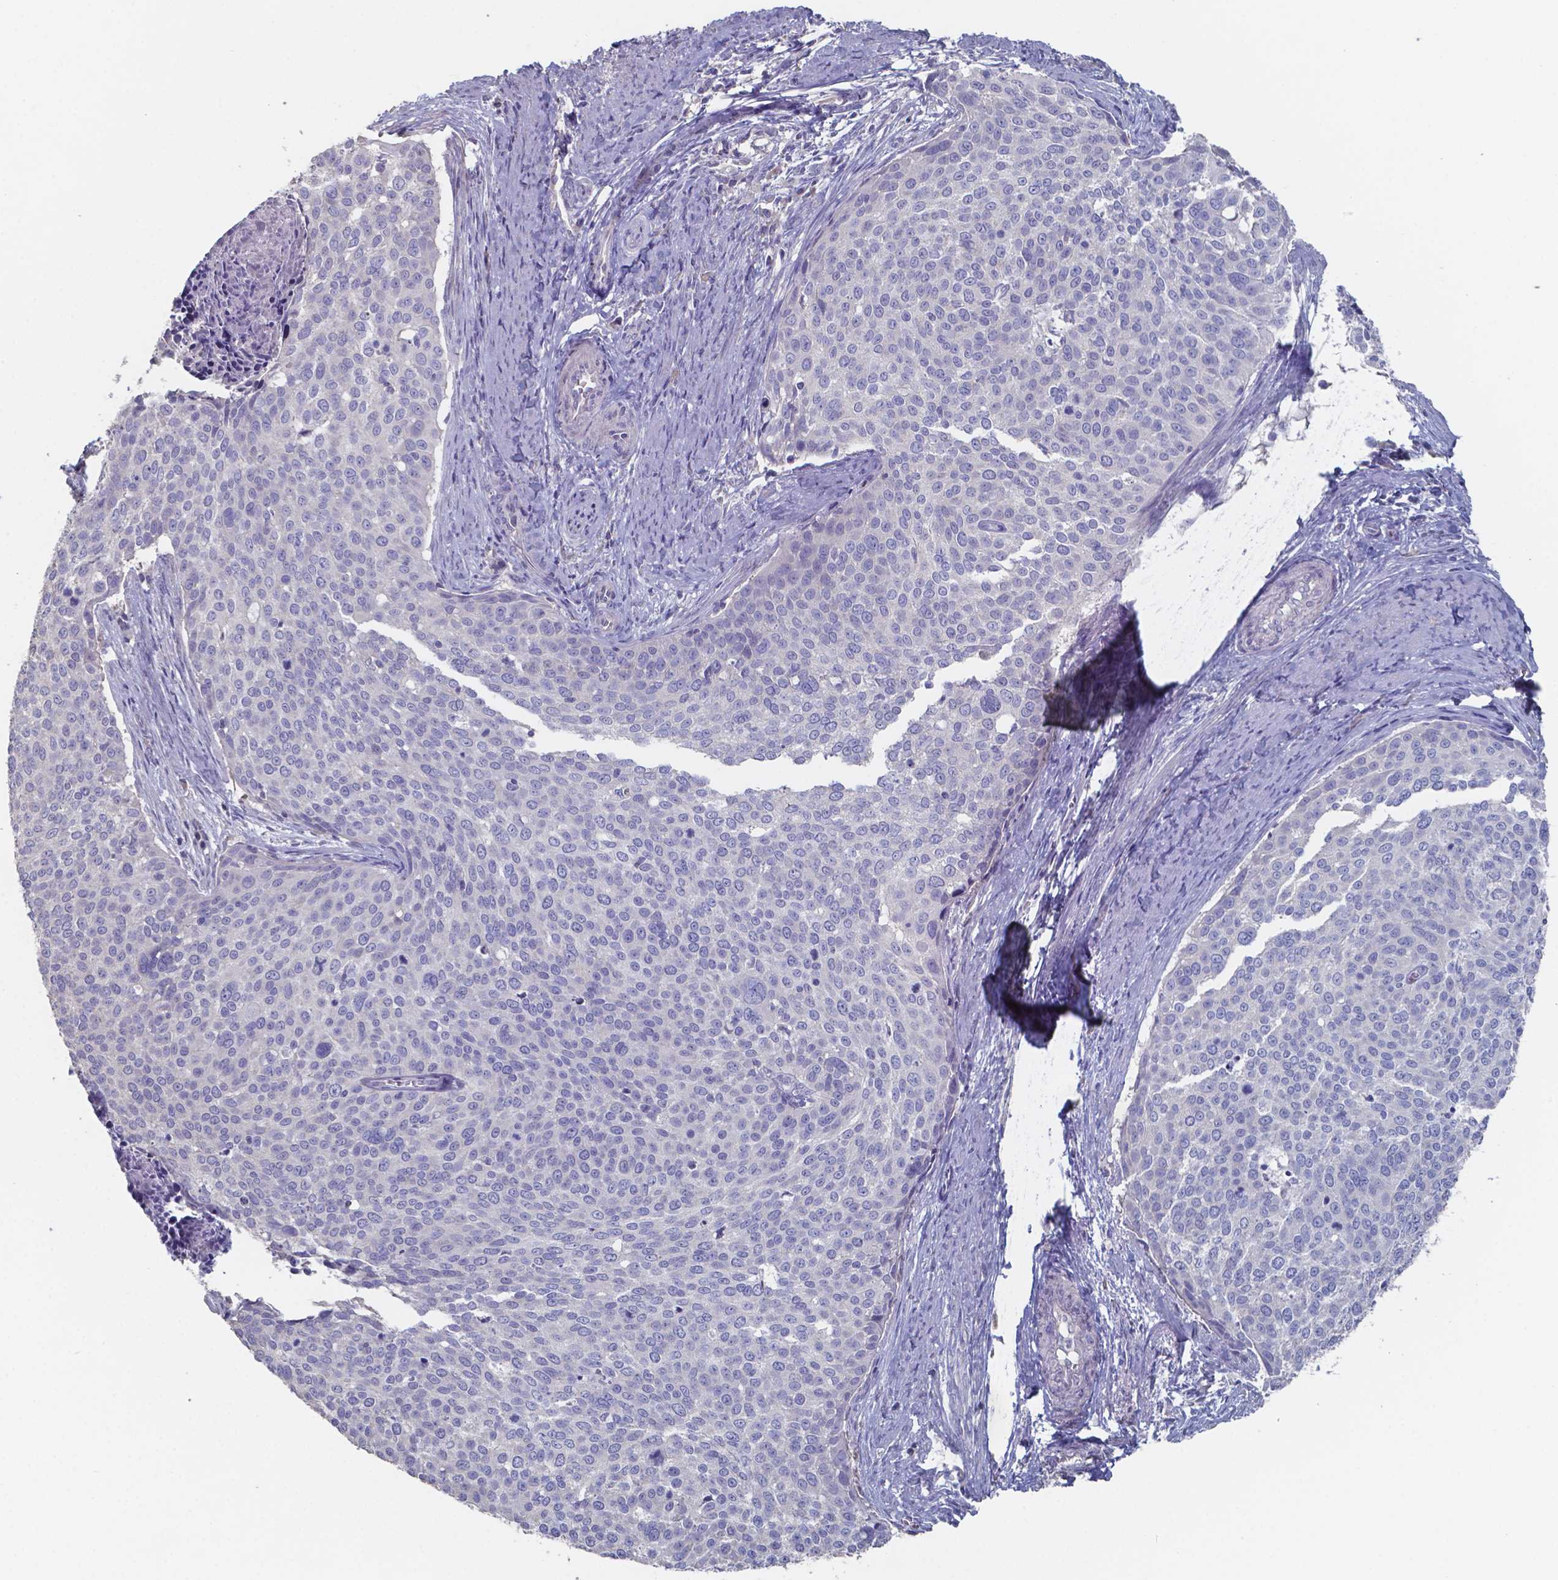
{"staining": {"intensity": "negative", "quantity": "none", "location": "none"}, "tissue": "cervical cancer", "cell_type": "Tumor cells", "image_type": "cancer", "snomed": [{"axis": "morphology", "description": "Squamous cell carcinoma, NOS"}, {"axis": "topography", "description": "Cervix"}], "caption": "The micrograph shows no staining of tumor cells in cervical cancer. (Stains: DAB (3,3'-diaminobenzidine) IHC with hematoxylin counter stain, Microscopy: brightfield microscopy at high magnification).", "gene": "FOXJ1", "patient": {"sex": "female", "age": 39}}